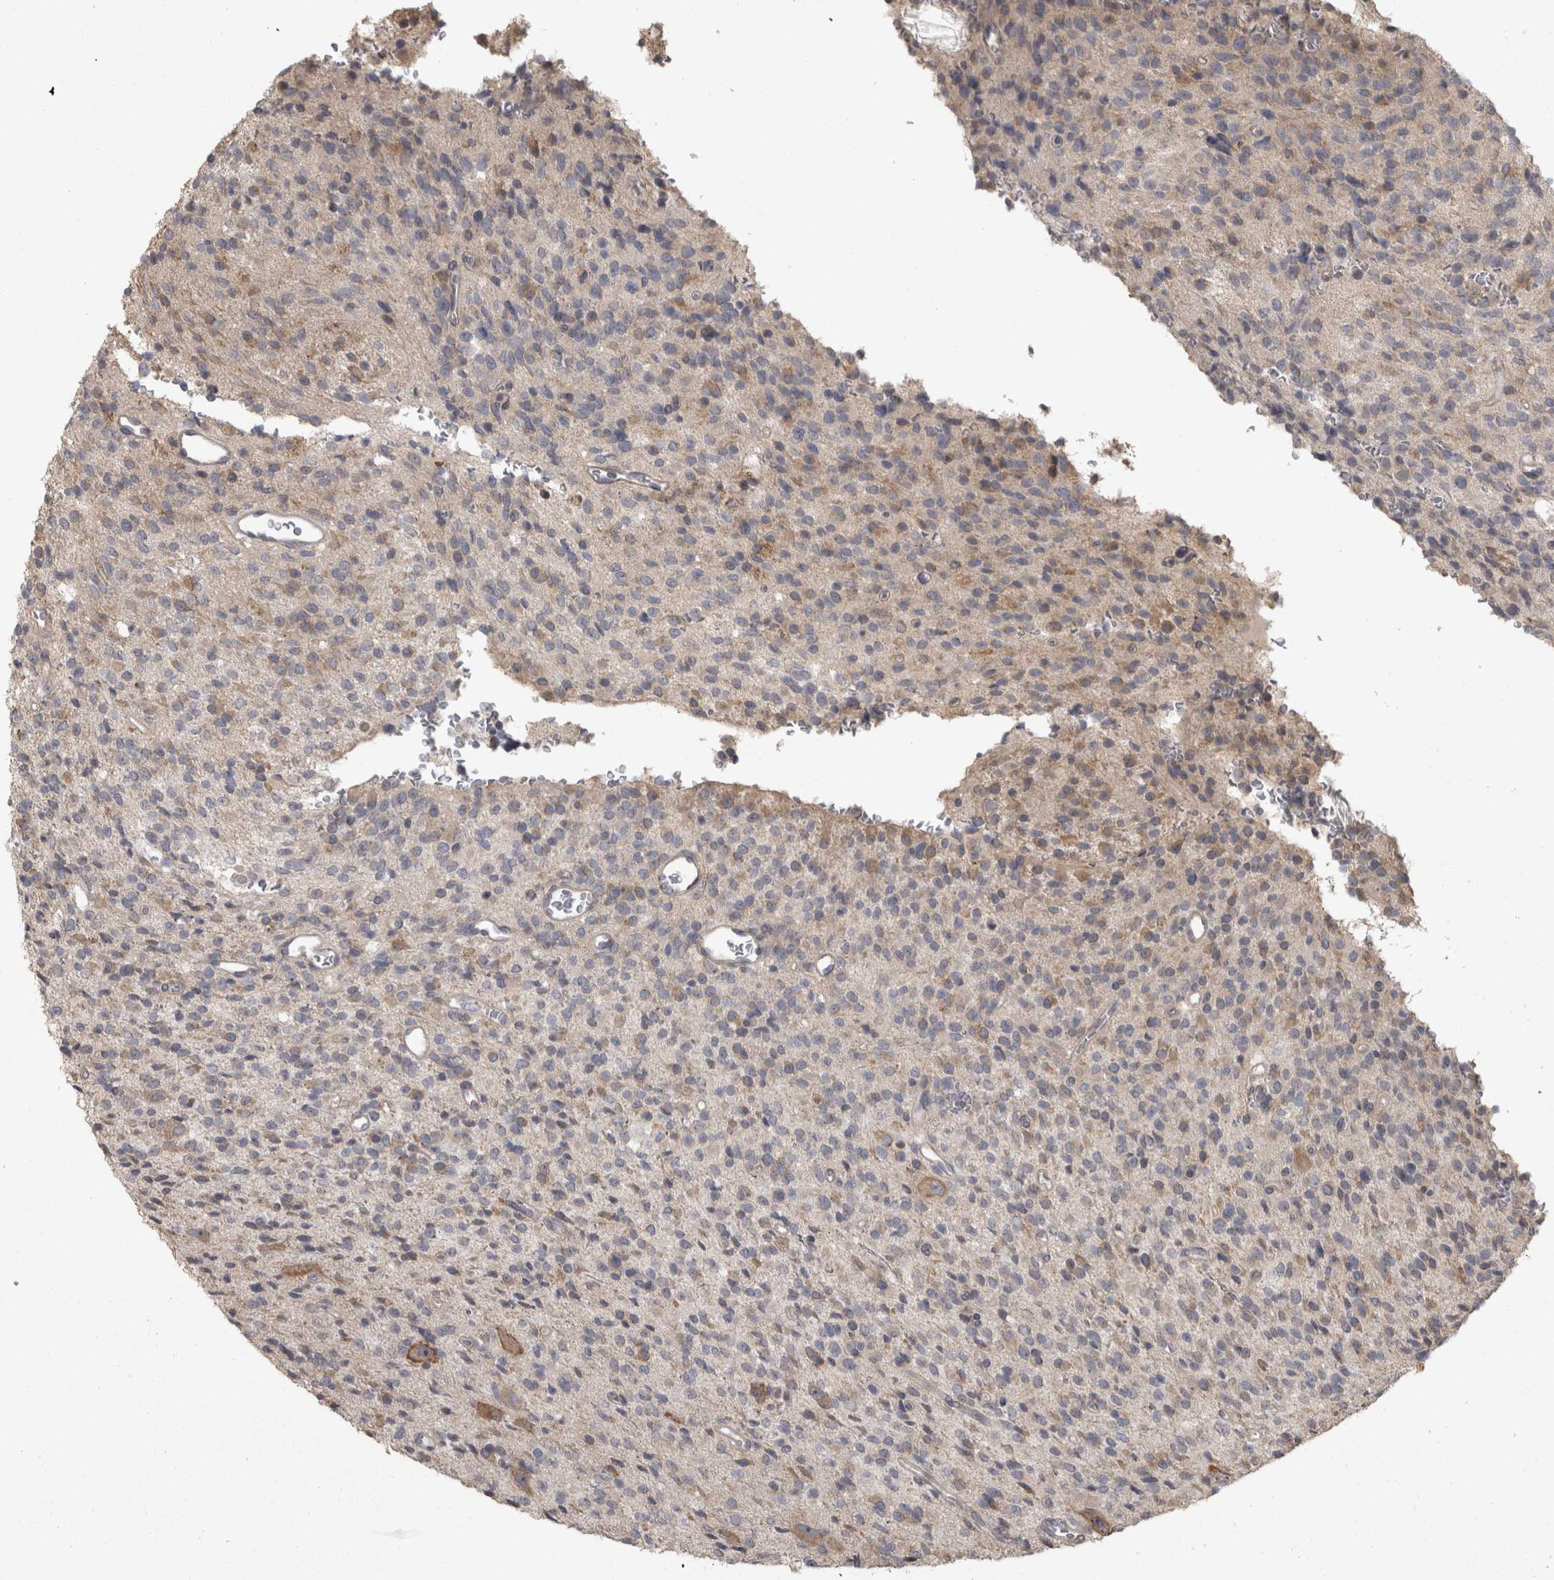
{"staining": {"intensity": "negative", "quantity": "none", "location": "none"}, "tissue": "glioma", "cell_type": "Tumor cells", "image_type": "cancer", "snomed": [{"axis": "morphology", "description": "Glioma, malignant, High grade"}, {"axis": "topography", "description": "Brain"}], "caption": "This is a histopathology image of immunohistochemistry (IHC) staining of high-grade glioma (malignant), which shows no positivity in tumor cells.", "gene": "RAB29", "patient": {"sex": "male", "age": 34}}